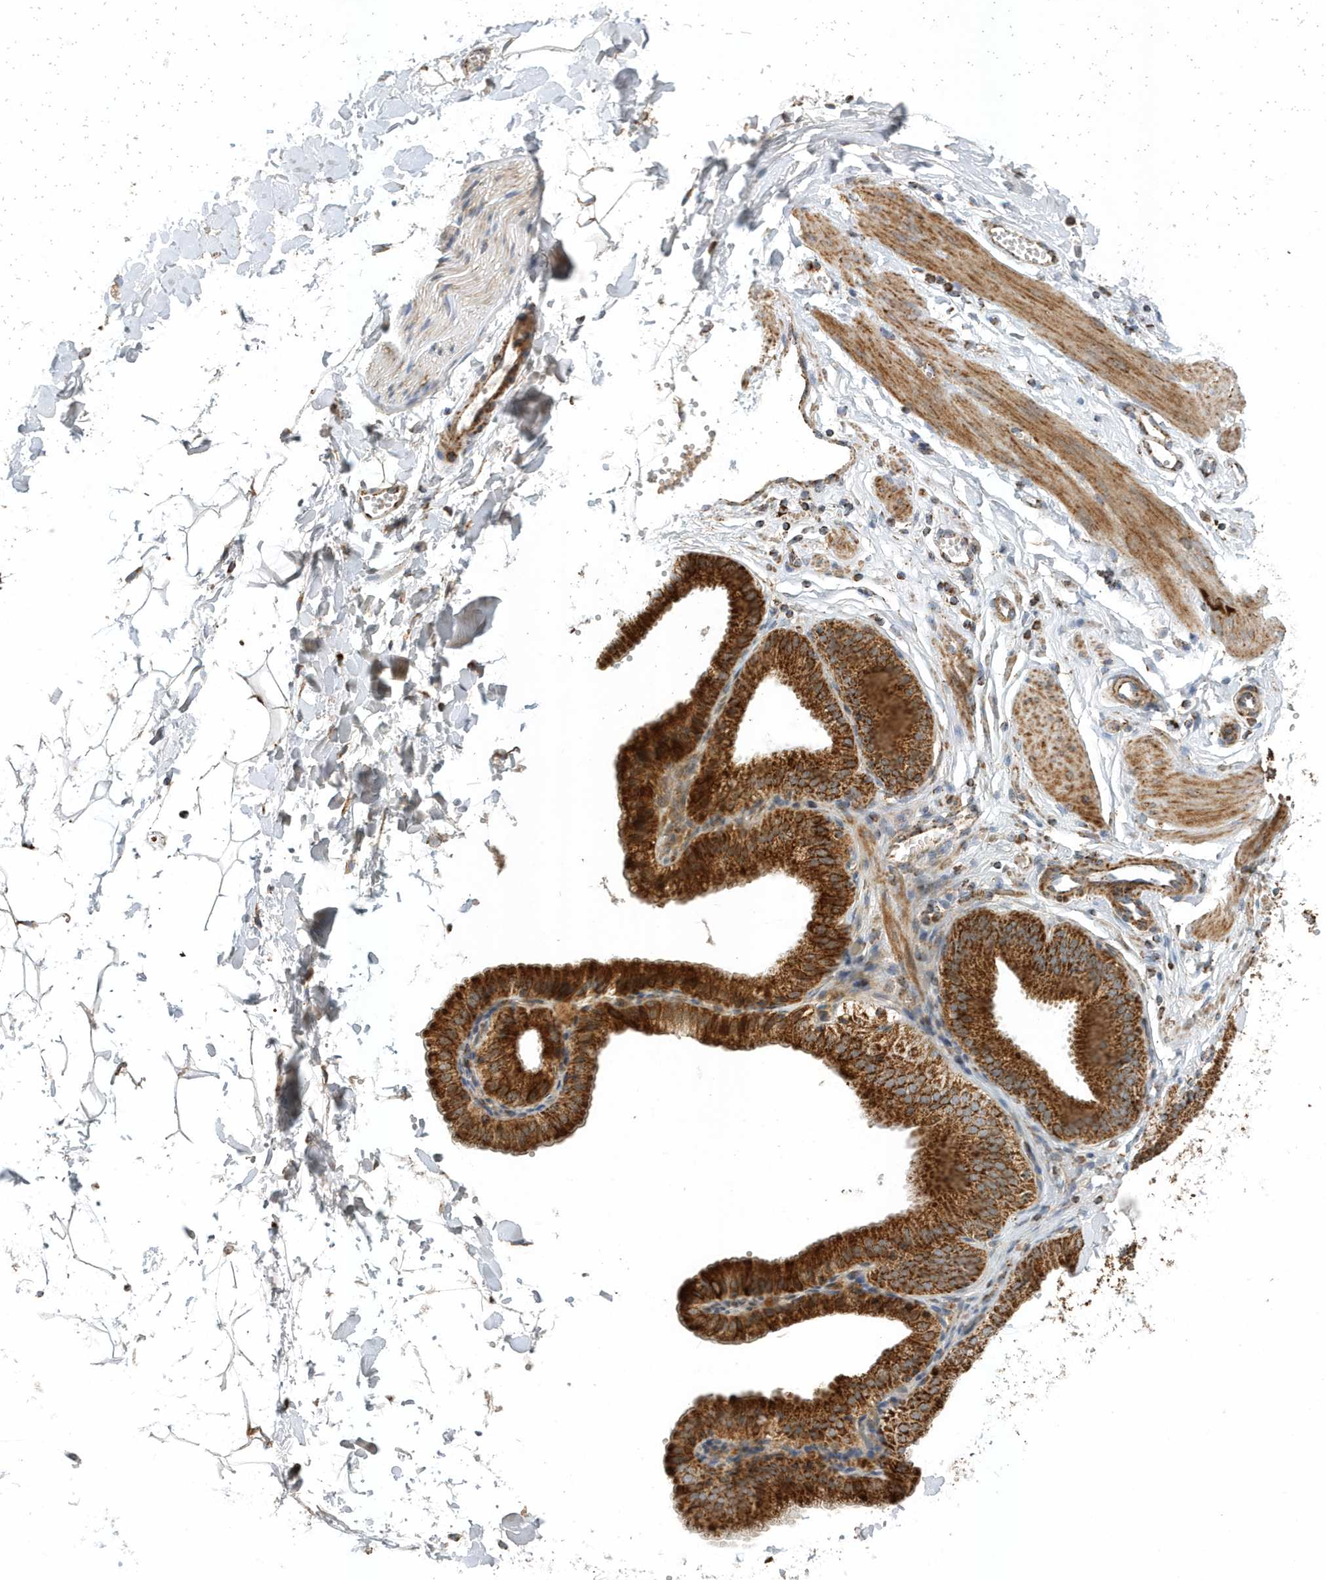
{"staining": {"intensity": "moderate", "quantity": ">75%", "location": "cytoplasmic/membranous"}, "tissue": "adipose tissue", "cell_type": "Adipocytes", "image_type": "normal", "snomed": [{"axis": "morphology", "description": "Normal tissue, NOS"}, {"axis": "topography", "description": "Gallbladder"}, {"axis": "topography", "description": "Peripheral nerve tissue"}], "caption": "IHC (DAB (3,3'-diaminobenzidine)) staining of benign adipose tissue displays moderate cytoplasmic/membranous protein staining in about >75% of adipocytes.", "gene": "MAN1A1", "patient": {"sex": "male", "age": 38}}